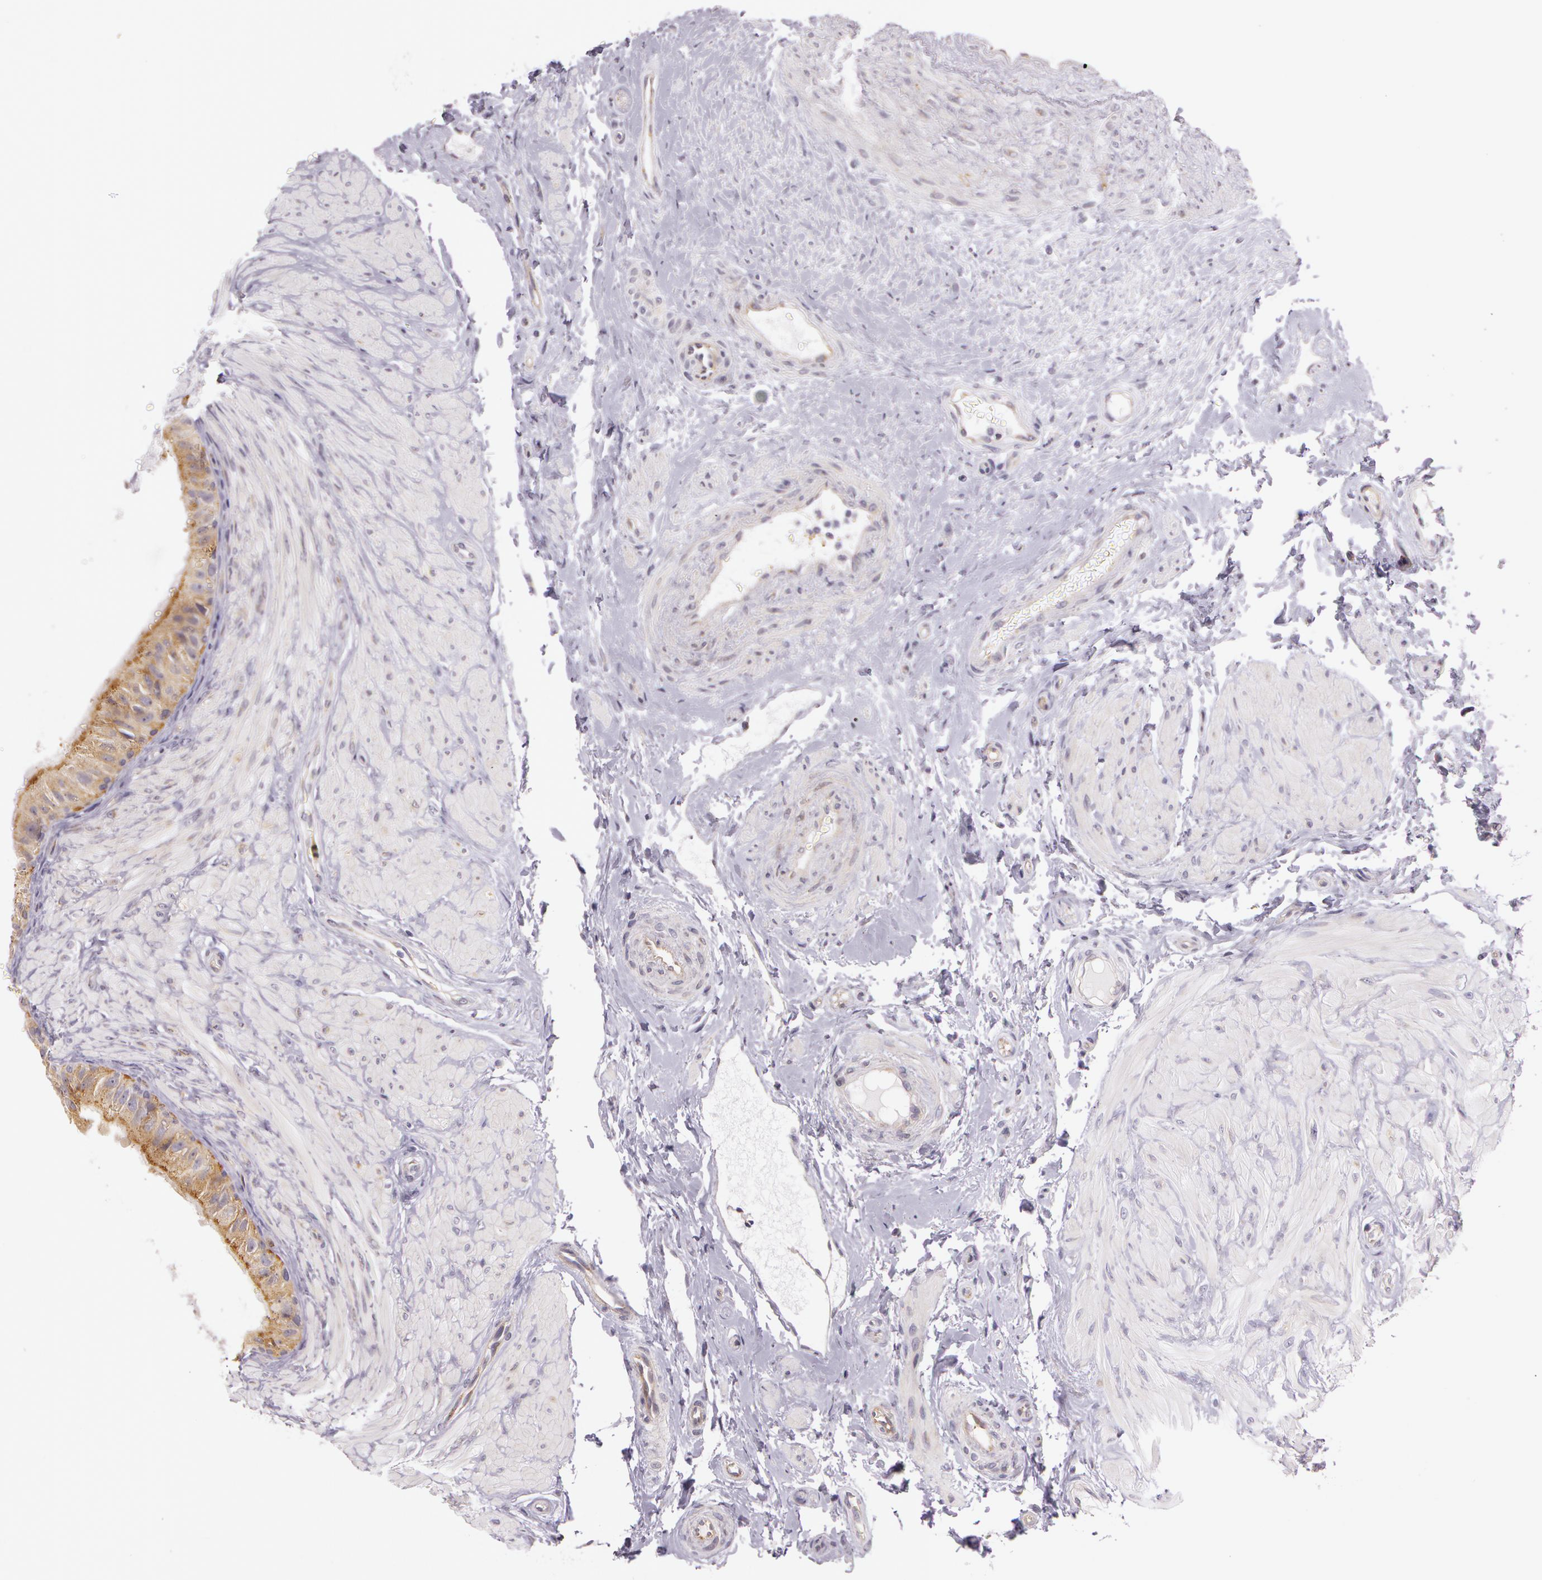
{"staining": {"intensity": "moderate", "quantity": ">75%", "location": "cytoplasmic/membranous"}, "tissue": "epididymis", "cell_type": "Glandular cells", "image_type": "normal", "snomed": [{"axis": "morphology", "description": "Normal tissue, NOS"}, {"axis": "topography", "description": "Epididymis"}], "caption": "Brown immunohistochemical staining in normal epididymis exhibits moderate cytoplasmic/membranous staining in about >75% of glandular cells. Using DAB (brown) and hematoxylin (blue) stains, captured at high magnification using brightfield microscopy.", "gene": "APP", "patient": {"sex": "male", "age": 68}}